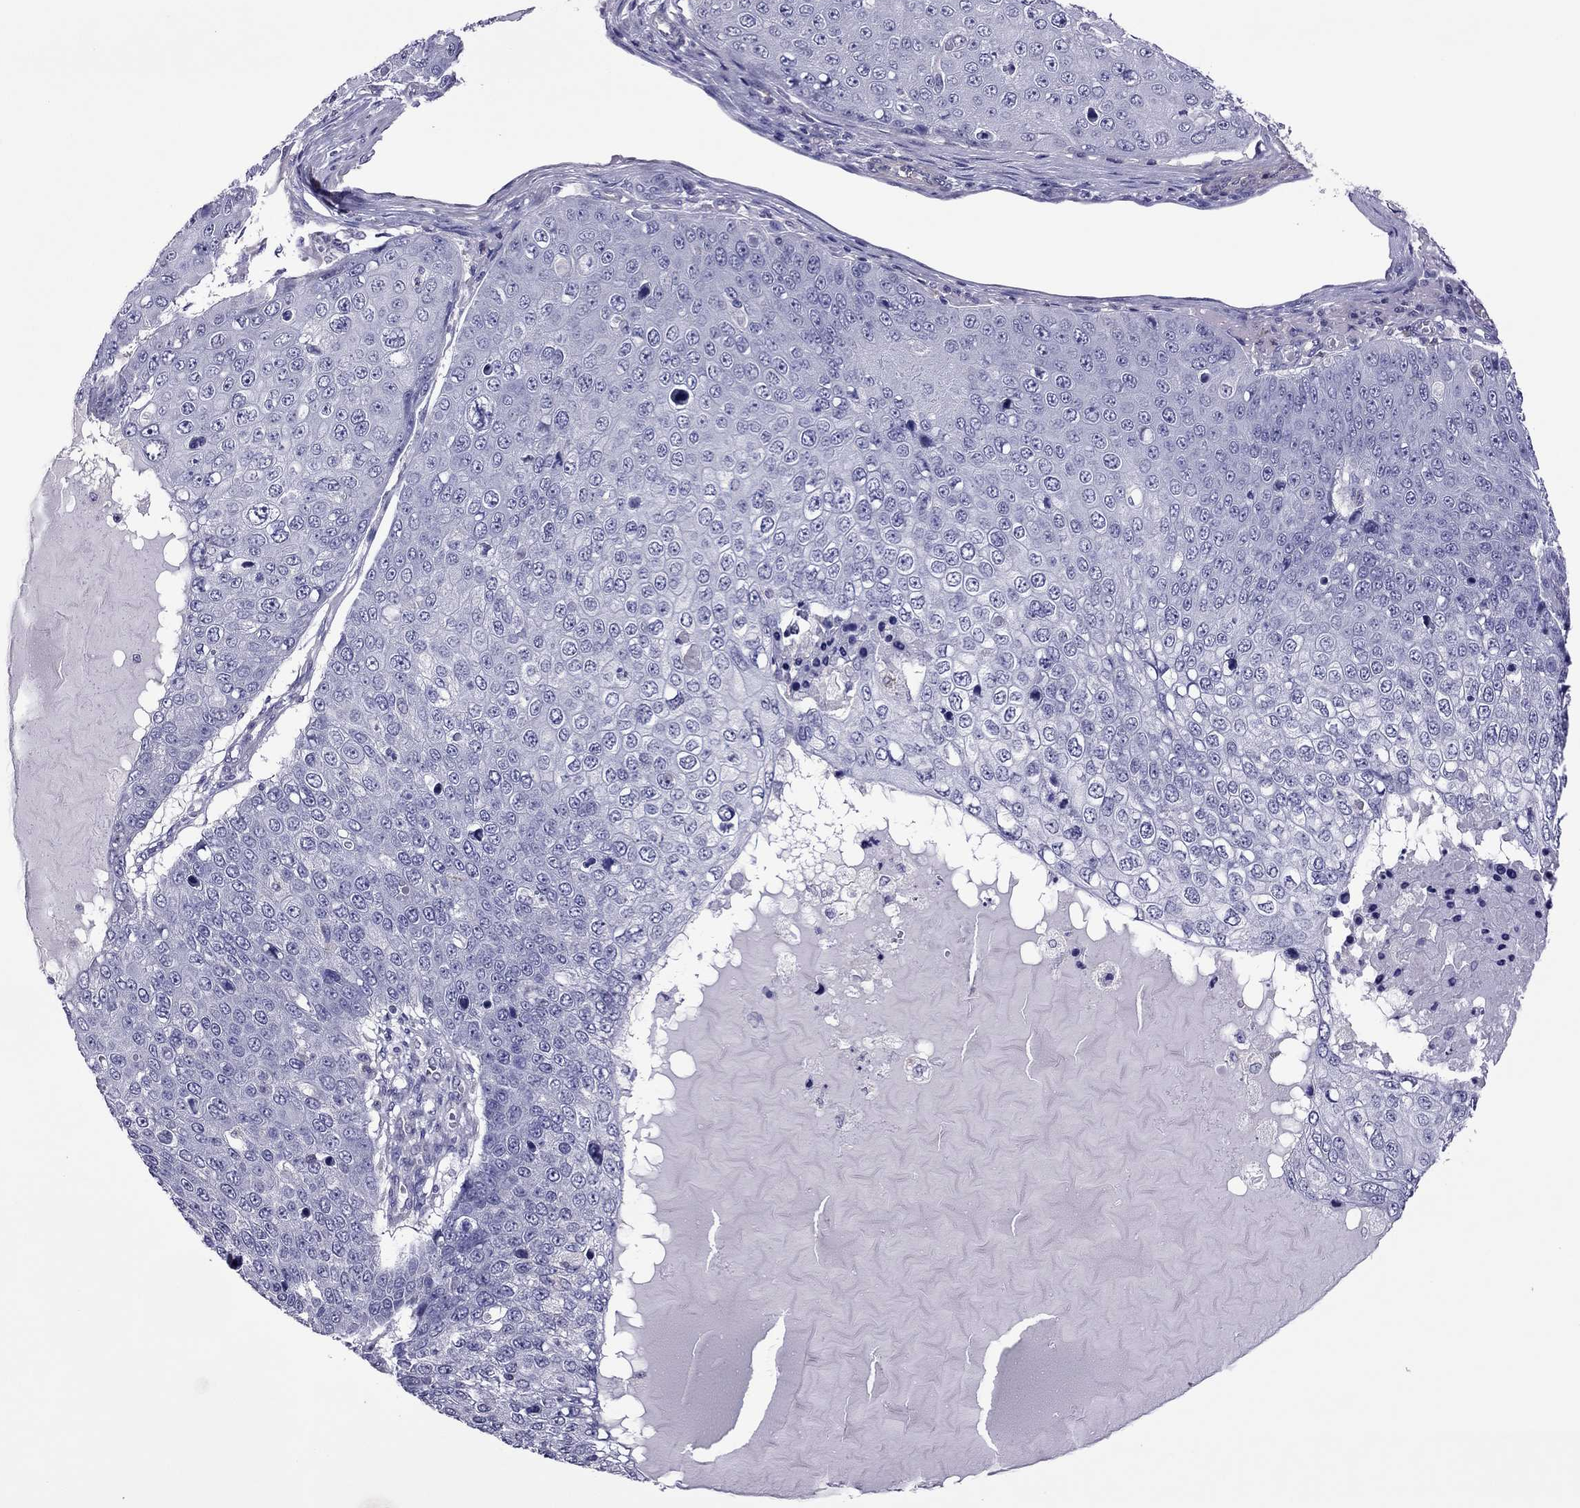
{"staining": {"intensity": "negative", "quantity": "none", "location": "none"}, "tissue": "skin cancer", "cell_type": "Tumor cells", "image_type": "cancer", "snomed": [{"axis": "morphology", "description": "Squamous cell carcinoma, NOS"}, {"axis": "topography", "description": "Skin"}], "caption": "Immunohistochemistry (IHC) photomicrograph of skin cancer (squamous cell carcinoma) stained for a protein (brown), which reveals no positivity in tumor cells.", "gene": "SLC16A8", "patient": {"sex": "male", "age": 71}}